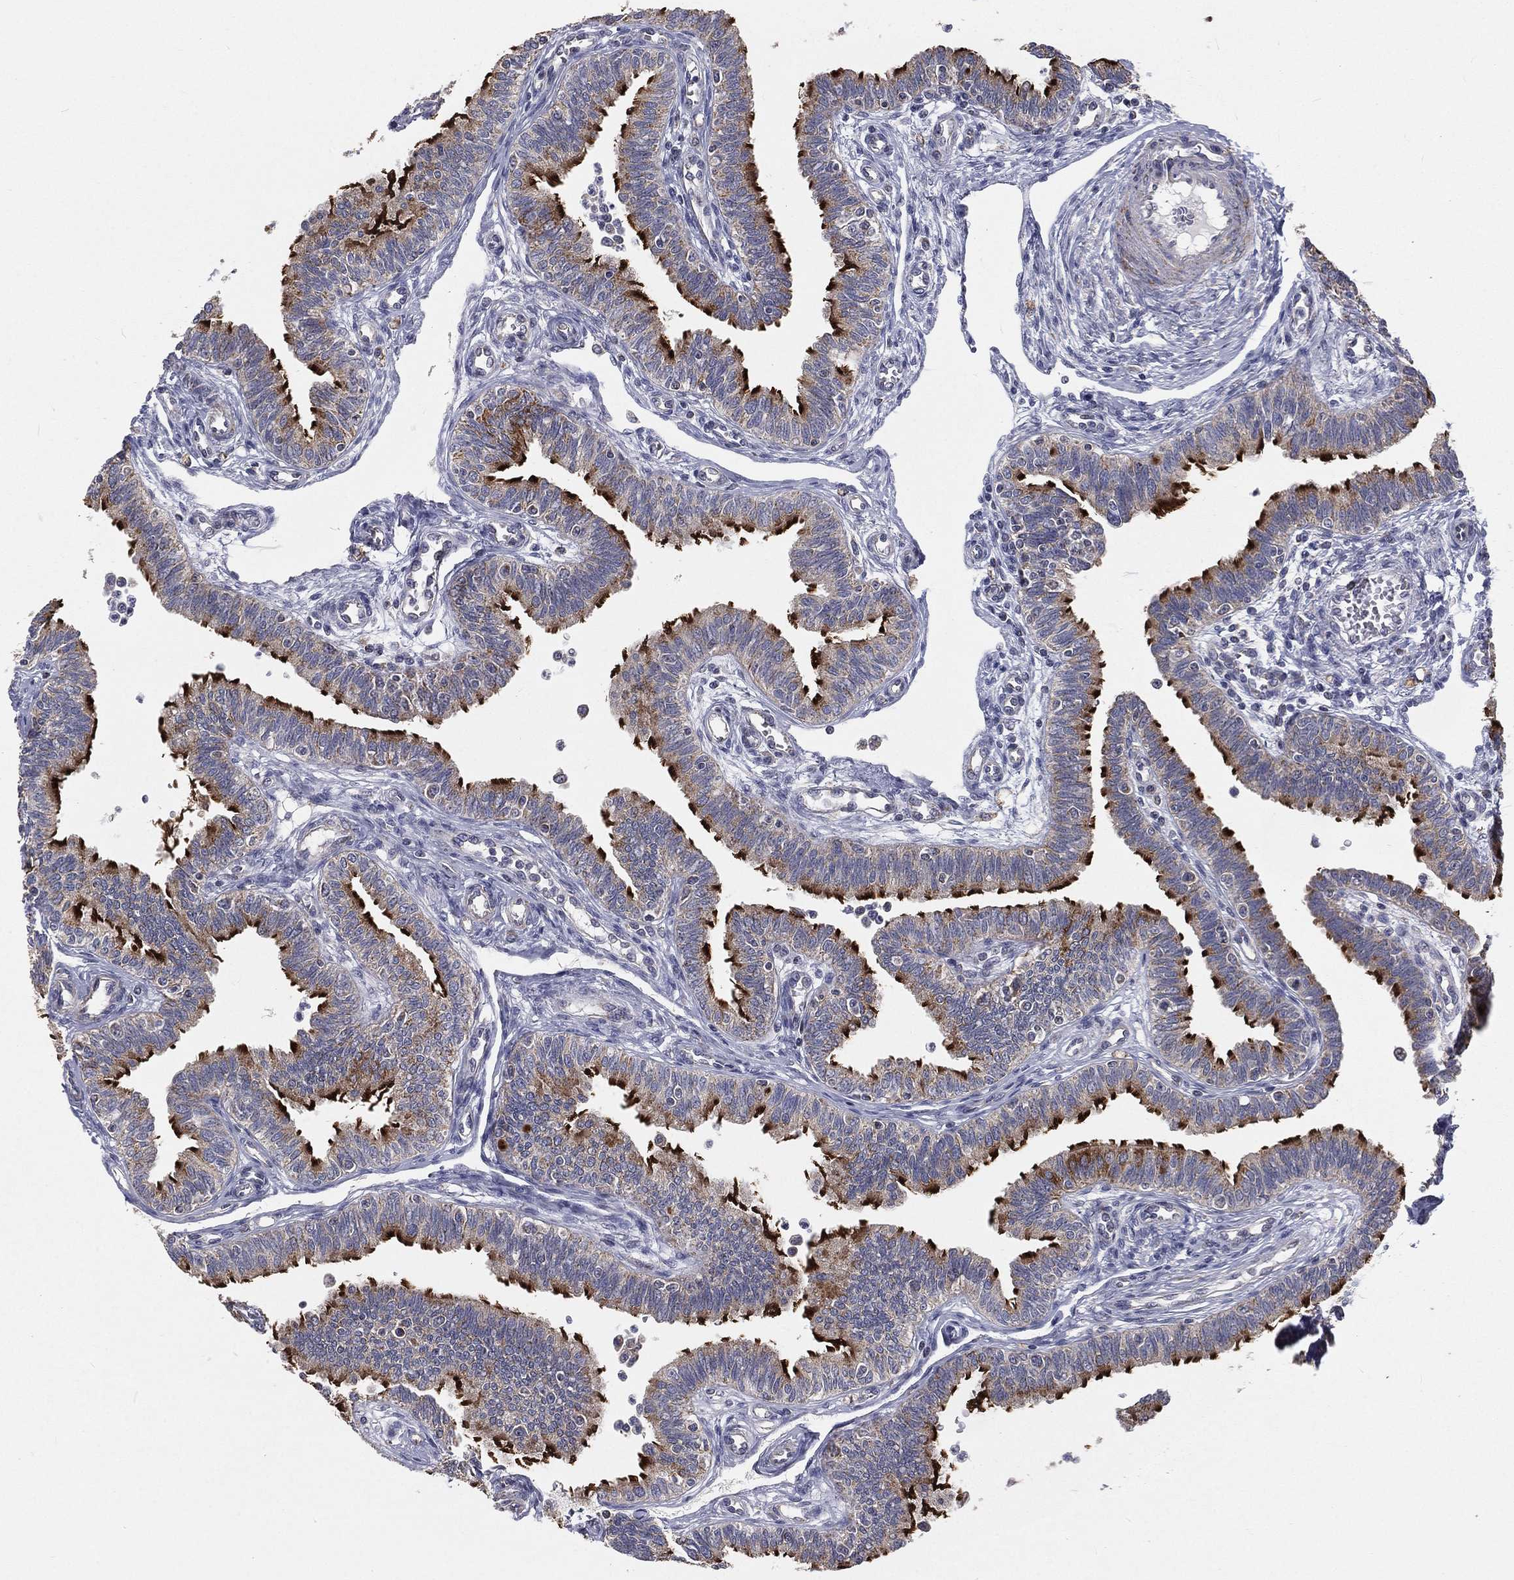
{"staining": {"intensity": "strong", "quantity": "25%-75%", "location": "cytoplasmic/membranous"}, "tissue": "fallopian tube", "cell_type": "Glandular cells", "image_type": "normal", "snomed": [{"axis": "morphology", "description": "Normal tissue, NOS"}, {"axis": "topography", "description": "Fallopian tube"}], "caption": "Fallopian tube stained for a protein shows strong cytoplasmic/membranous positivity in glandular cells. The protein is stained brown, and the nuclei are stained in blue (DAB (3,3'-diaminobenzidine) IHC with brightfield microscopy, high magnification).", "gene": "HADH", "patient": {"sex": "female", "age": 36}}